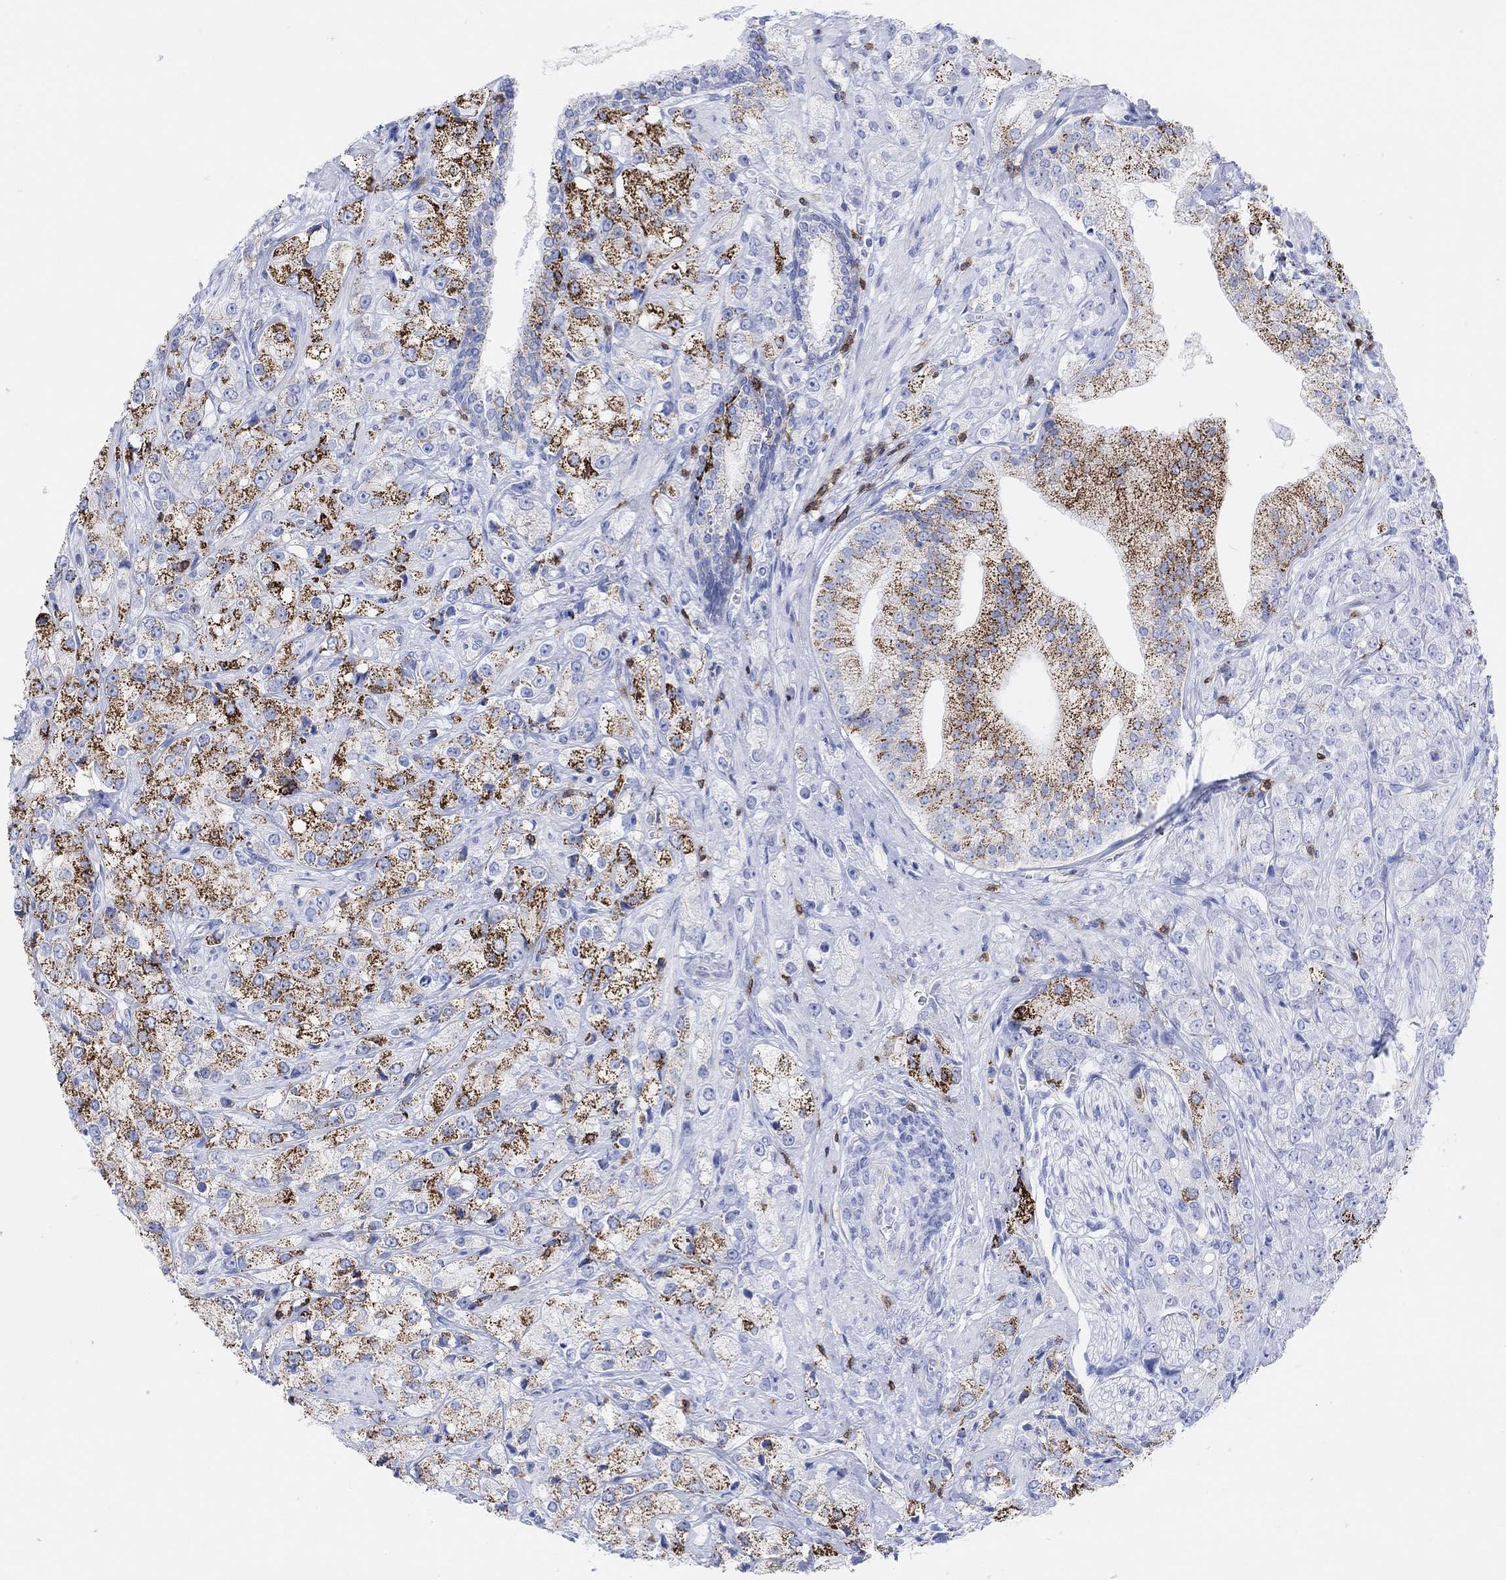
{"staining": {"intensity": "strong", "quantity": "25%-75%", "location": "cytoplasmic/membranous"}, "tissue": "prostate cancer", "cell_type": "Tumor cells", "image_type": "cancer", "snomed": [{"axis": "morphology", "description": "Adenocarcinoma, NOS"}, {"axis": "topography", "description": "Prostate and seminal vesicle, NOS"}, {"axis": "topography", "description": "Prostate"}], "caption": "Tumor cells show strong cytoplasmic/membranous staining in approximately 25%-75% of cells in prostate cancer.", "gene": "GPR65", "patient": {"sex": "male", "age": 68}}